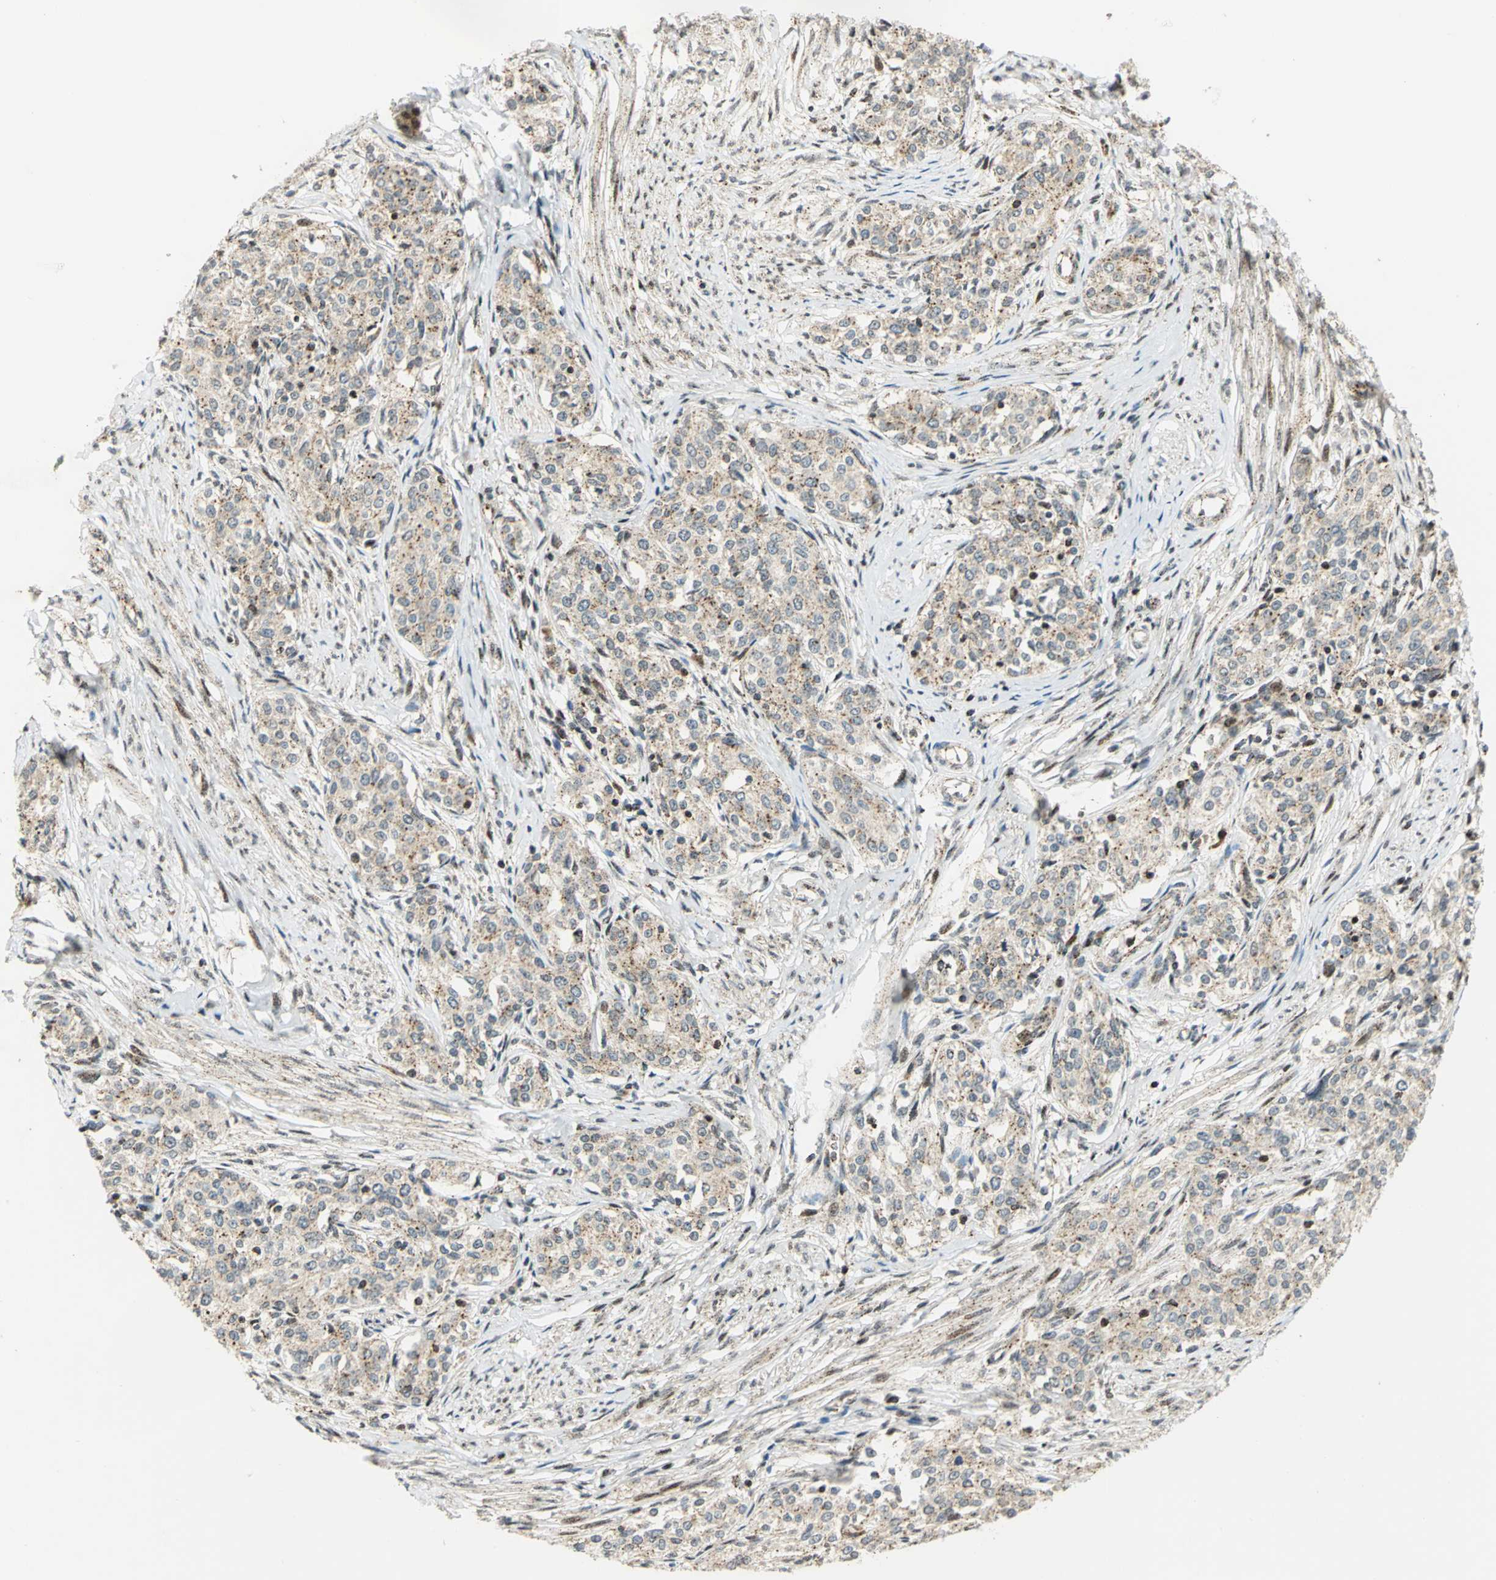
{"staining": {"intensity": "weak", "quantity": ">75%", "location": "cytoplasmic/membranous"}, "tissue": "cervical cancer", "cell_type": "Tumor cells", "image_type": "cancer", "snomed": [{"axis": "morphology", "description": "Squamous cell carcinoma, NOS"}, {"axis": "morphology", "description": "Adenocarcinoma, NOS"}, {"axis": "topography", "description": "Cervix"}], "caption": "Cervical cancer (adenocarcinoma) was stained to show a protein in brown. There is low levels of weak cytoplasmic/membranous expression in about >75% of tumor cells. The staining was performed using DAB (3,3'-diaminobenzidine) to visualize the protein expression in brown, while the nuclei were stained in blue with hematoxylin (Magnification: 20x).", "gene": "ATP6V1A", "patient": {"sex": "female", "age": 52}}